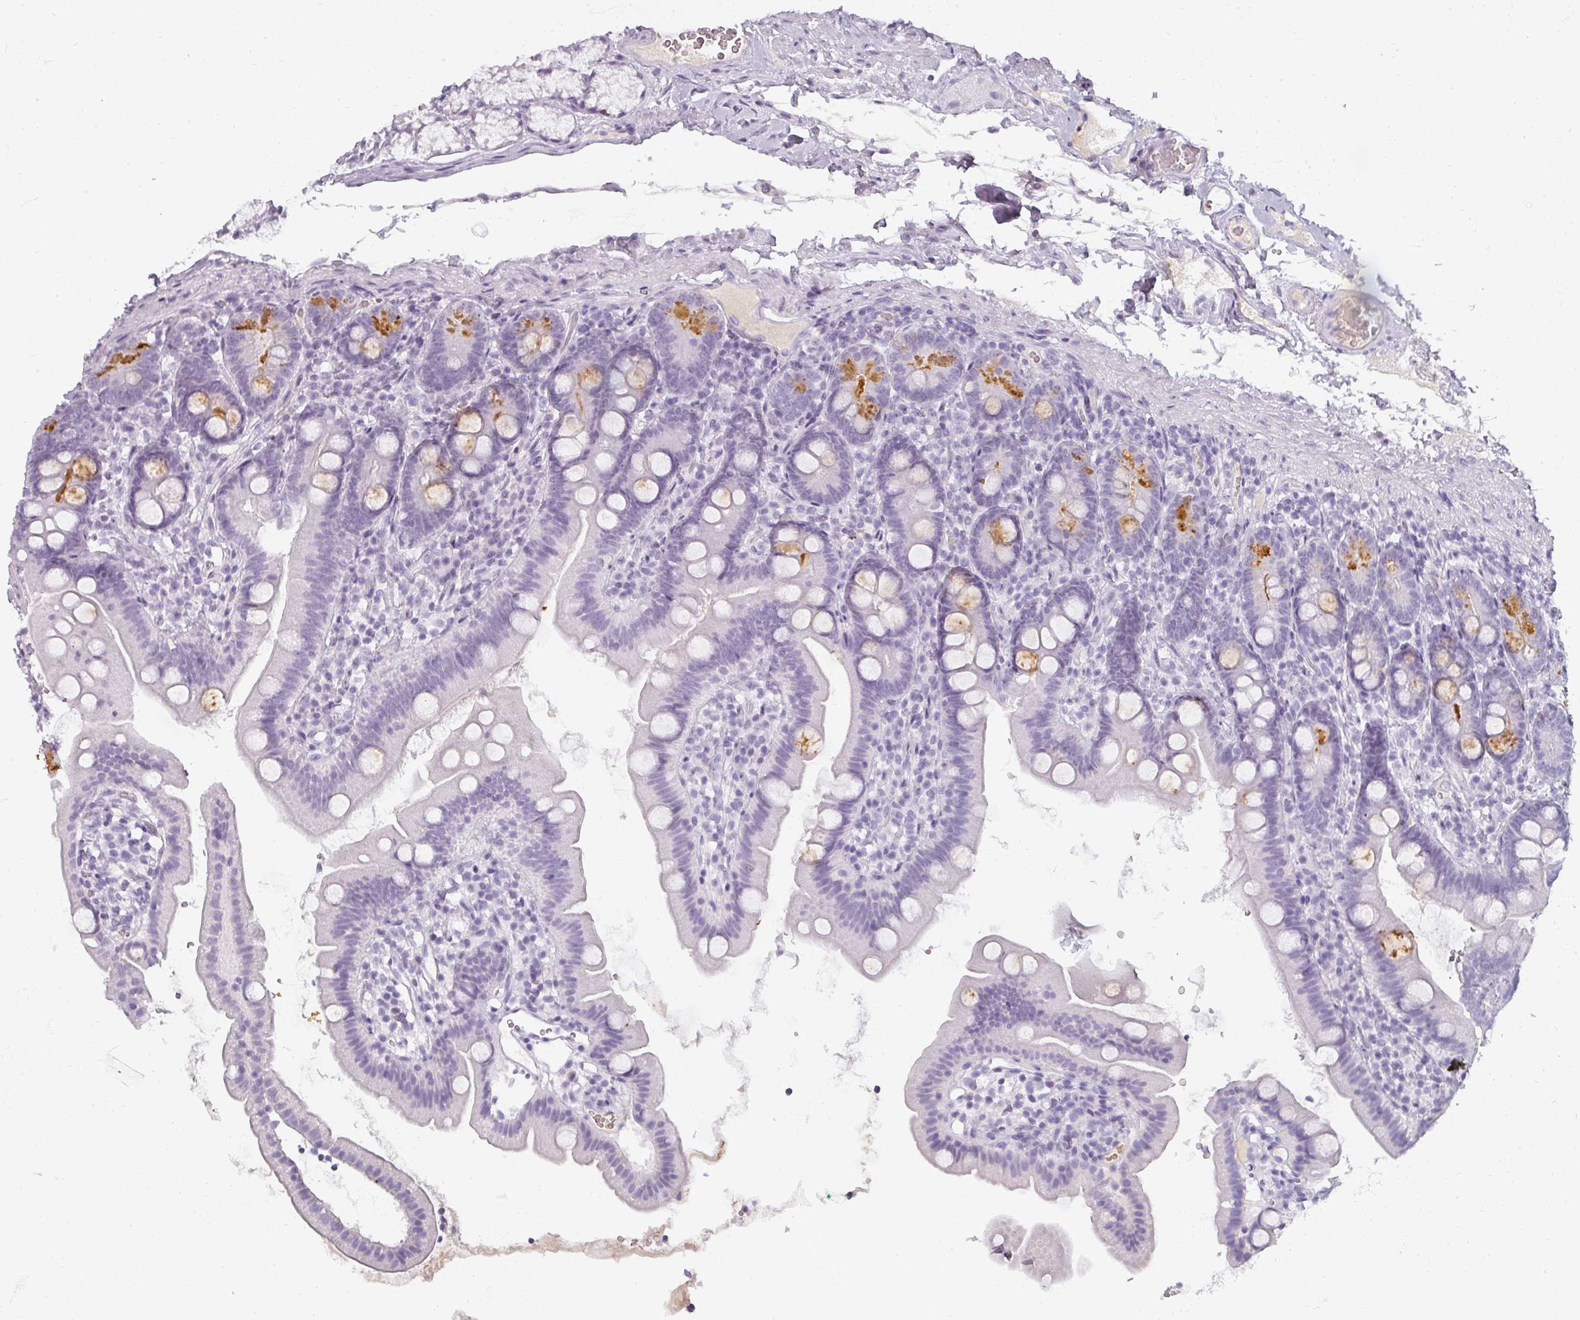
{"staining": {"intensity": "moderate", "quantity": "<25%", "location": "cytoplasmic/membranous"}, "tissue": "duodenum", "cell_type": "Glandular cells", "image_type": "normal", "snomed": [{"axis": "morphology", "description": "Normal tissue, NOS"}, {"axis": "topography", "description": "Duodenum"}], "caption": "Duodenum was stained to show a protein in brown. There is low levels of moderate cytoplasmic/membranous expression in approximately <25% of glandular cells. The staining is performed using DAB (3,3'-diaminobenzidine) brown chromogen to label protein expression. The nuclei are counter-stained blue using hematoxylin.", "gene": "REG3A", "patient": {"sex": "female", "age": 67}}